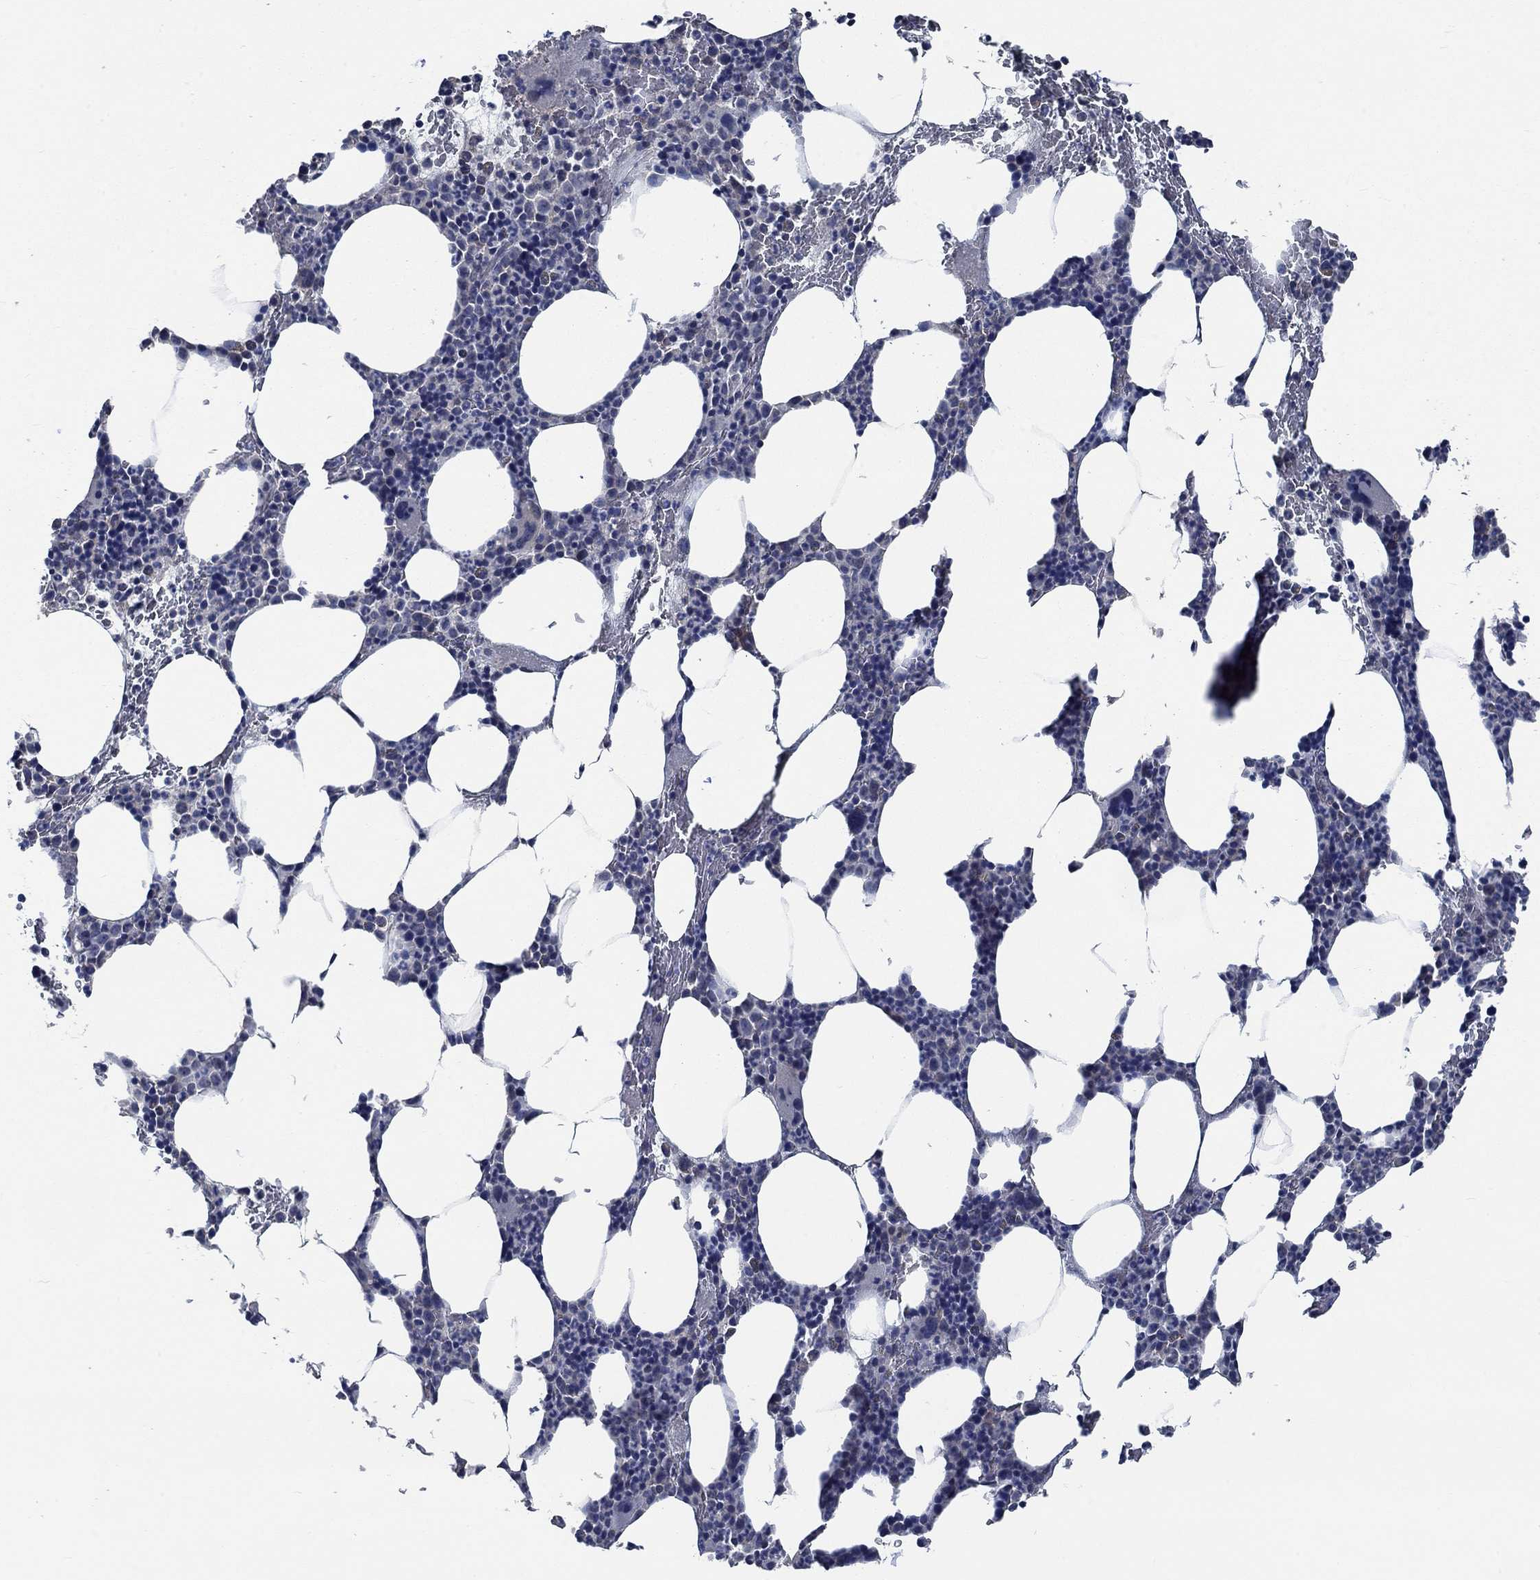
{"staining": {"intensity": "negative", "quantity": "none", "location": "none"}, "tissue": "bone marrow", "cell_type": "Hematopoietic cells", "image_type": "normal", "snomed": [{"axis": "morphology", "description": "Normal tissue, NOS"}, {"axis": "topography", "description": "Bone marrow"}], "caption": "Hematopoietic cells show no significant protein positivity in normal bone marrow.", "gene": "OBSCN", "patient": {"sex": "male", "age": 83}}